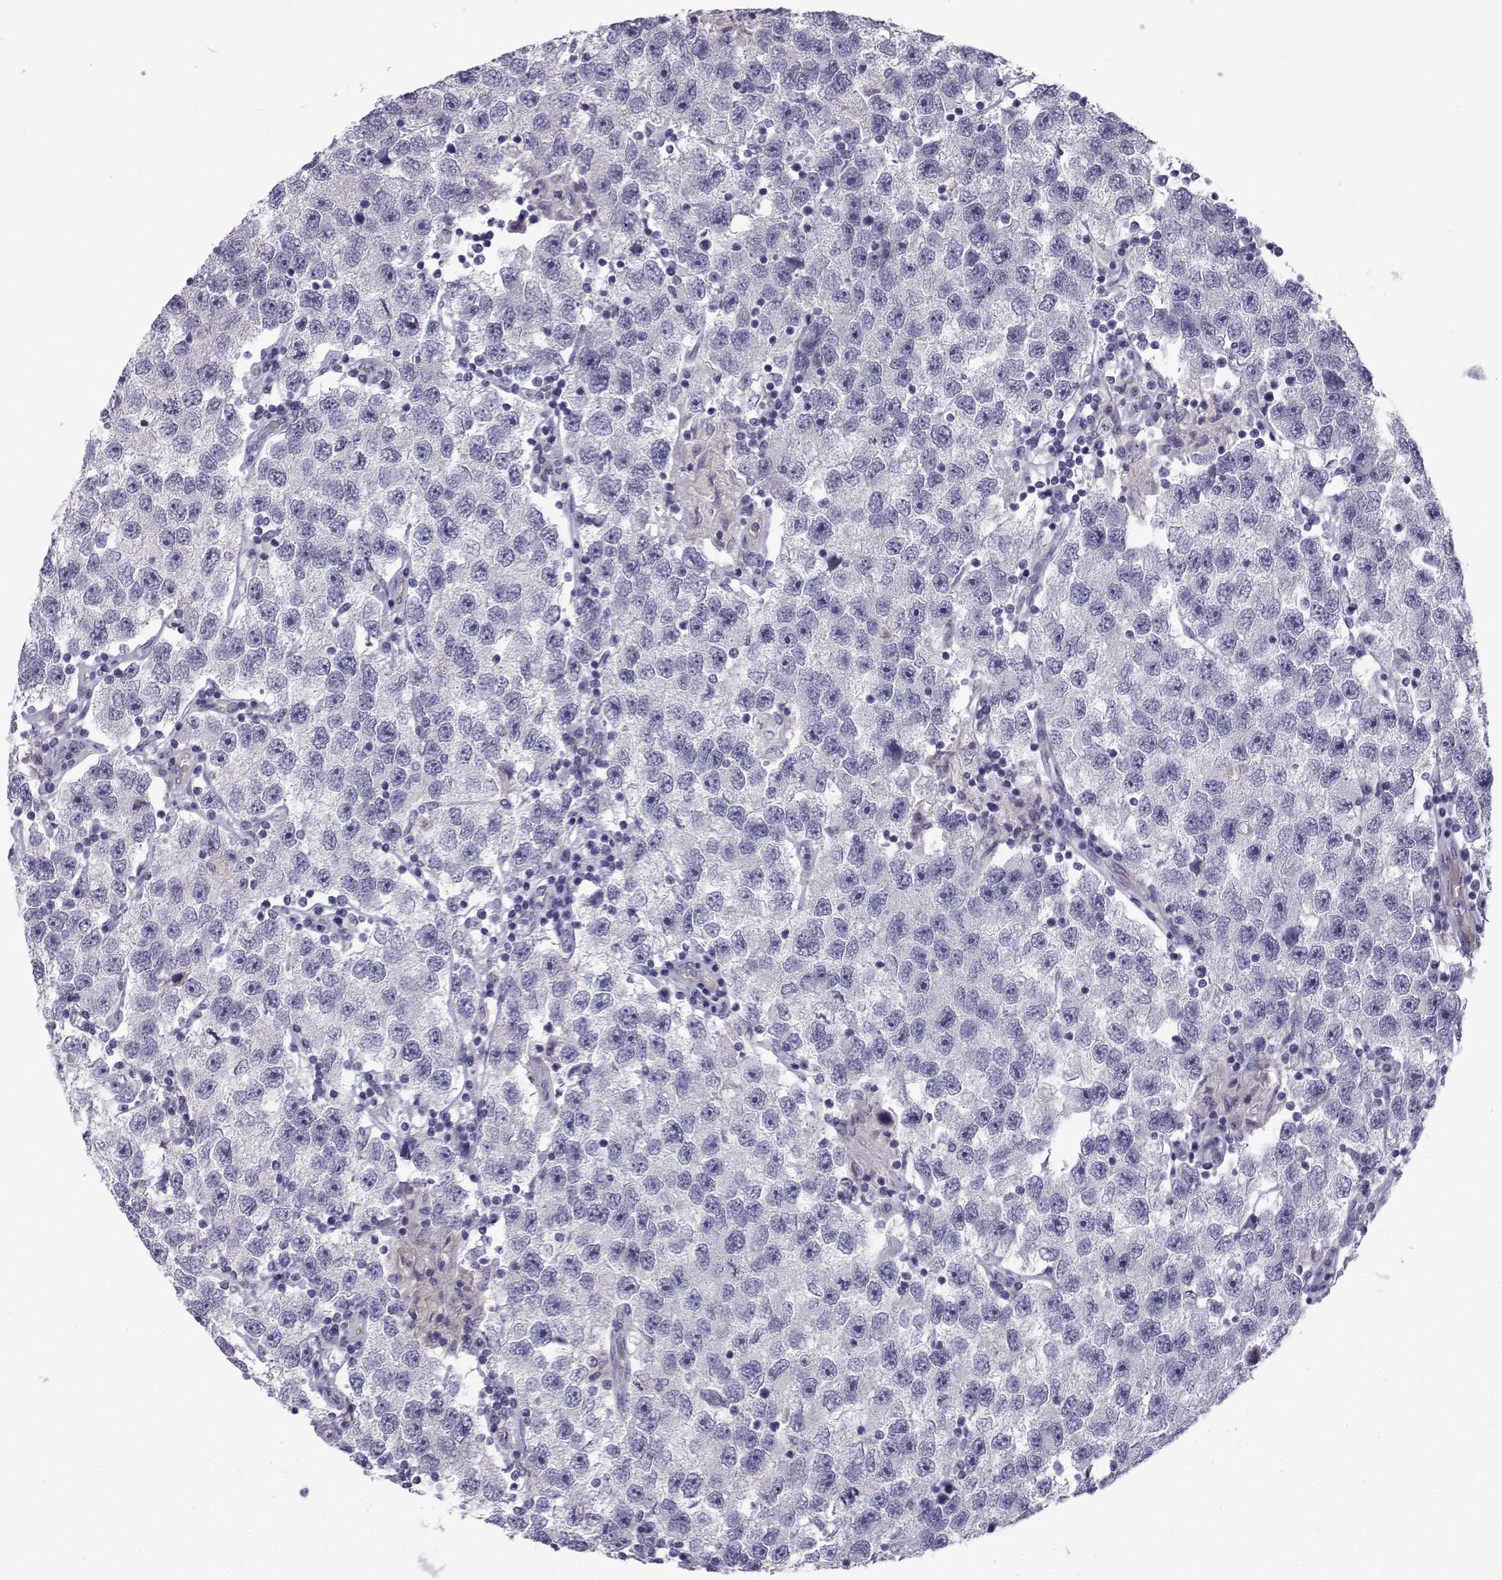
{"staining": {"intensity": "negative", "quantity": "none", "location": "none"}, "tissue": "testis cancer", "cell_type": "Tumor cells", "image_type": "cancer", "snomed": [{"axis": "morphology", "description": "Seminoma, NOS"}, {"axis": "topography", "description": "Testis"}], "caption": "Protein analysis of seminoma (testis) shows no significant expression in tumor cells. The staining is performed using DAB brown chromogen with nuclei counter-stained in using hematoxylin.", "gene": "SPACA7", "patient": {"sex": "male", "age": 26}}